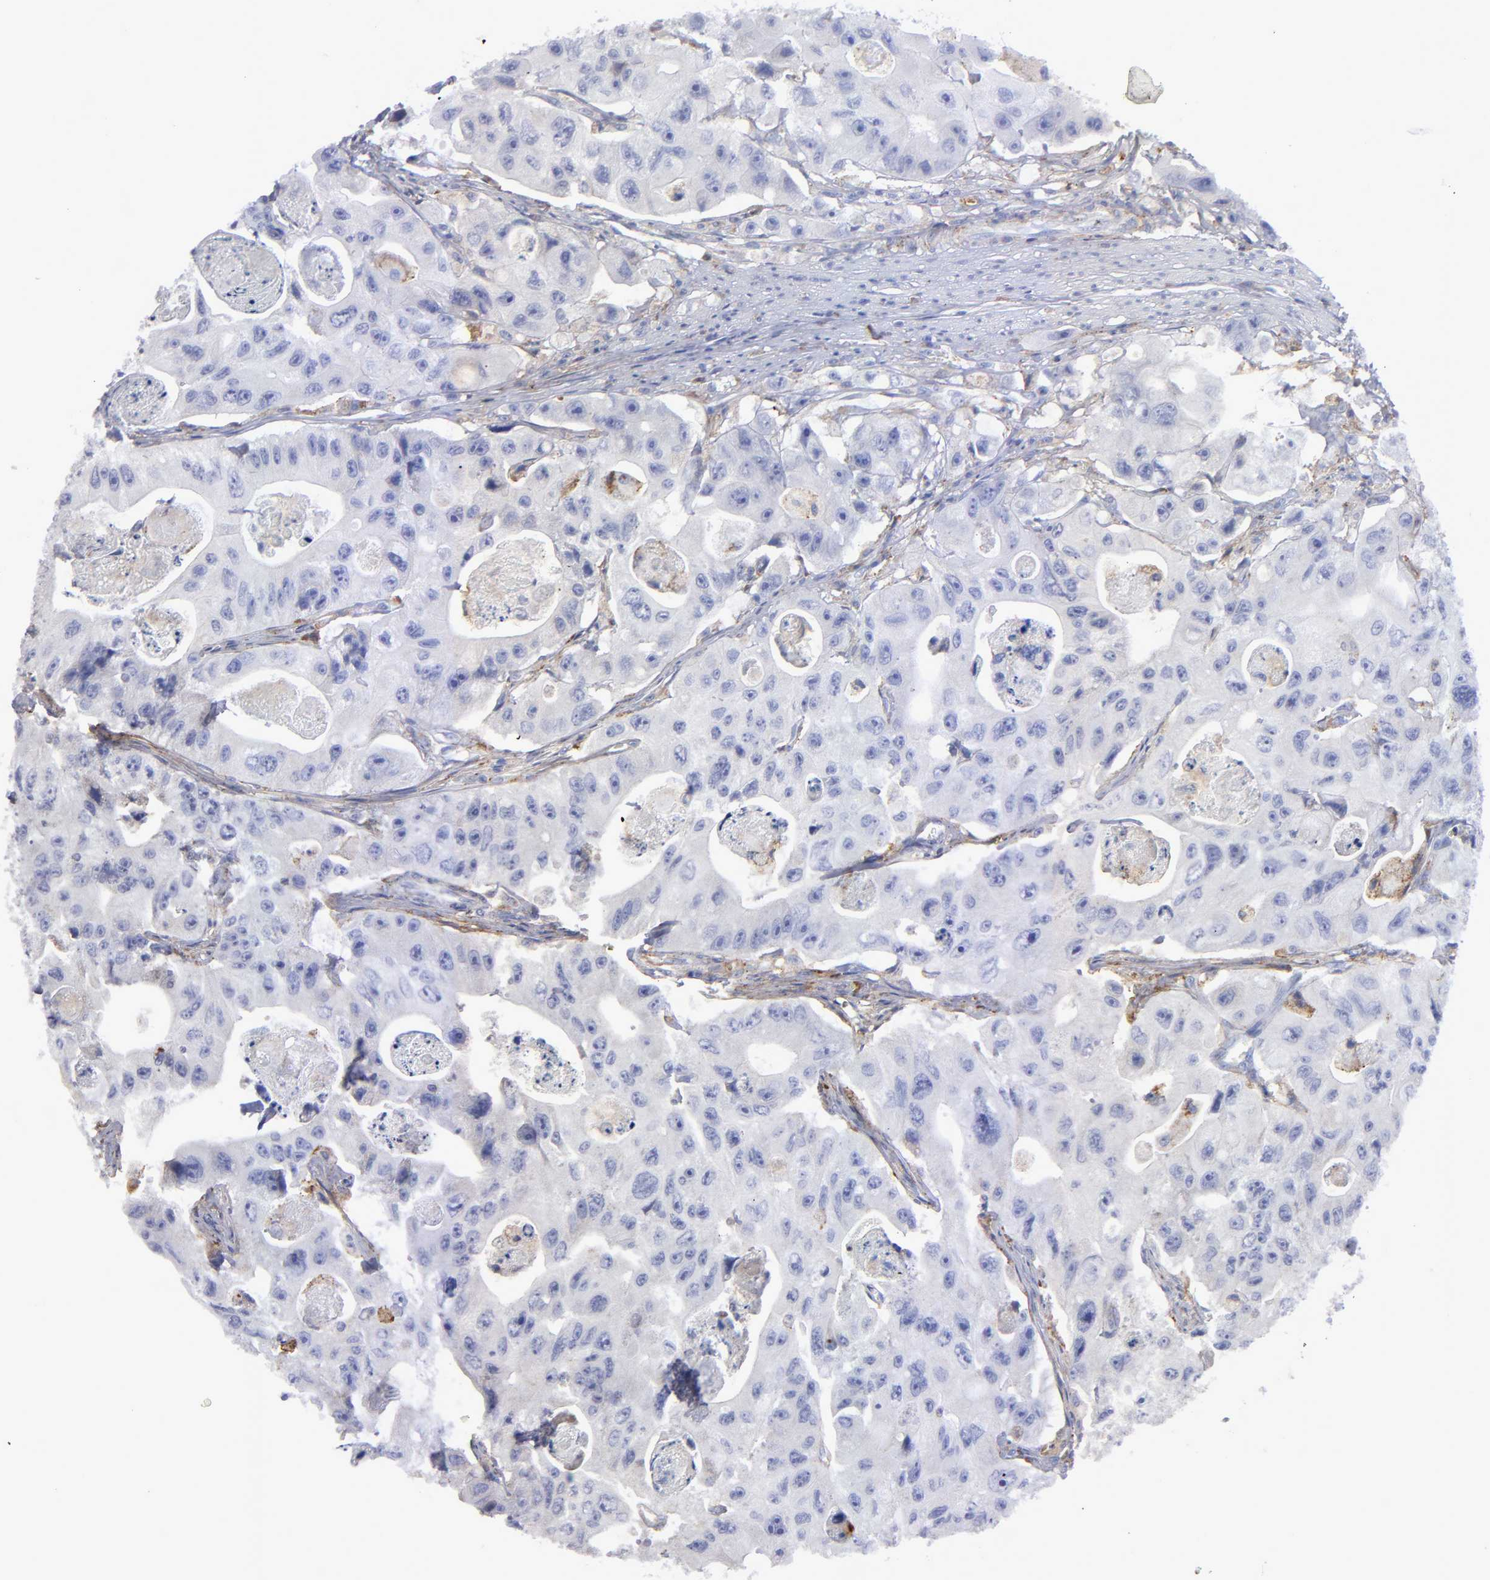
{"staining": {"intensity": "weak", "quantity": "<25%", "location": "cytoplasmic/membranous"}, "tissue": "colorectal cancer", "cell_type": "Tumor cells", "image_type": "cancer", "snomed": [{"axis": "morphology", "description": "Adenocarcinoma, NOS"}, {"axis": "topography", "description": "Colon"}], "caption": "IHC histopathology image of neoplastic tissue: adenocarcinoma (colorectal) stained with DAB displays no significant protein positivity in tumor cells. The staining is performed using DAB brown chromogen with nuclei counter-stained in using hematoxylin.", "gene": "MFGE8", "patient": {"sex": "female", "age": 46}}